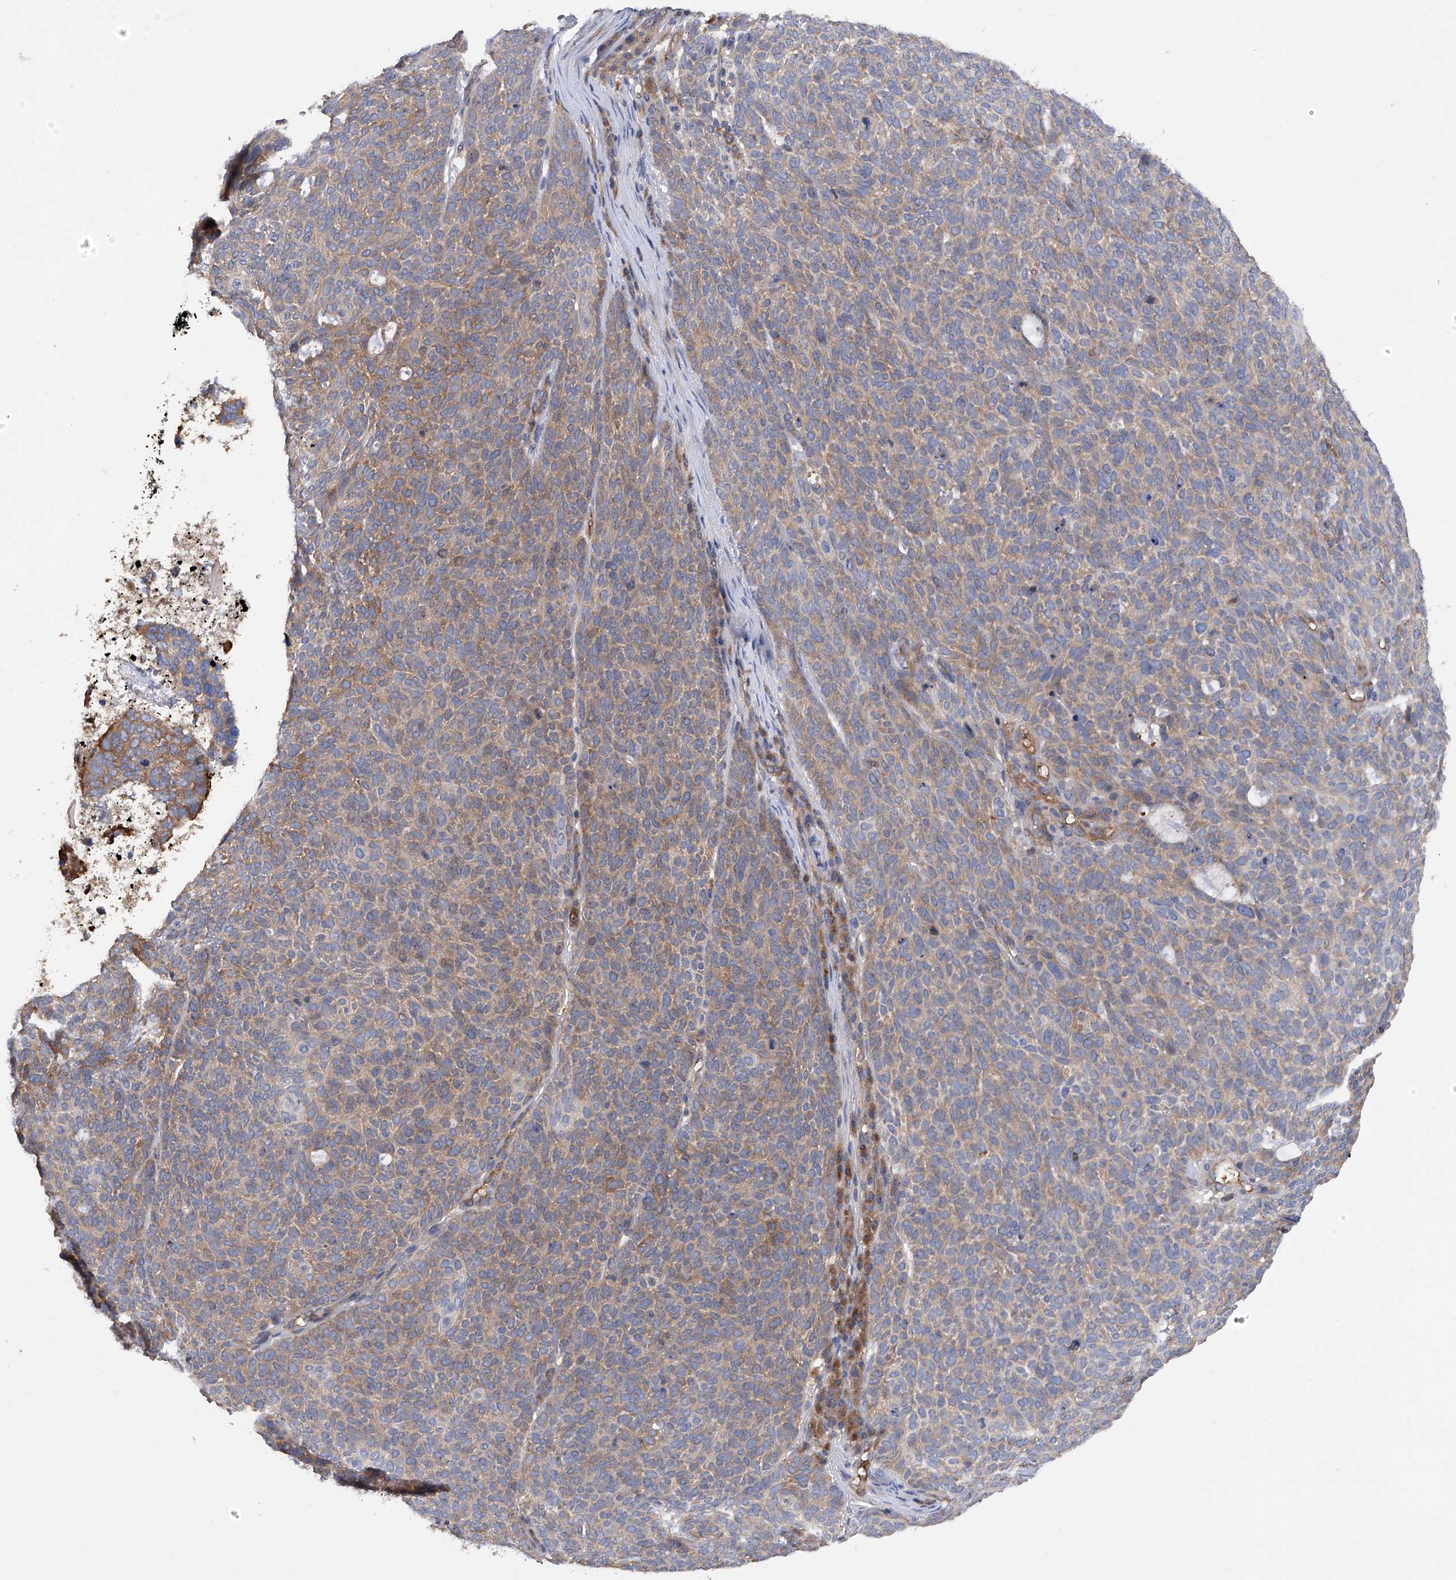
{"staining": {"intensity": "moderate", "quantity": ">75%", "location": "cytoplasmic/membranous"}, "tissue": "skin cancer", "cell_type": "Tumor cells", "image_type": "cancer", "snomed": [{"axis": "morphology", "description": "Squamous cell carcinoma, NOS"}, {"axis": "topography", "description": "Skin"}], "caption": "An immunohistochemistry (IHC) image of tumor tissue is shown. Protein staining in brown shows moderate cytoplasmic/membranous positivity in skin cancer (squamous cell carcinoma) within tumor cells. (Stains: DAB in brown, nuclei in blue, Microscopy: brightfield microscopy at high magnification).", "gene": "NUDT17", "patient": {"sex": "female", "age": 90}}